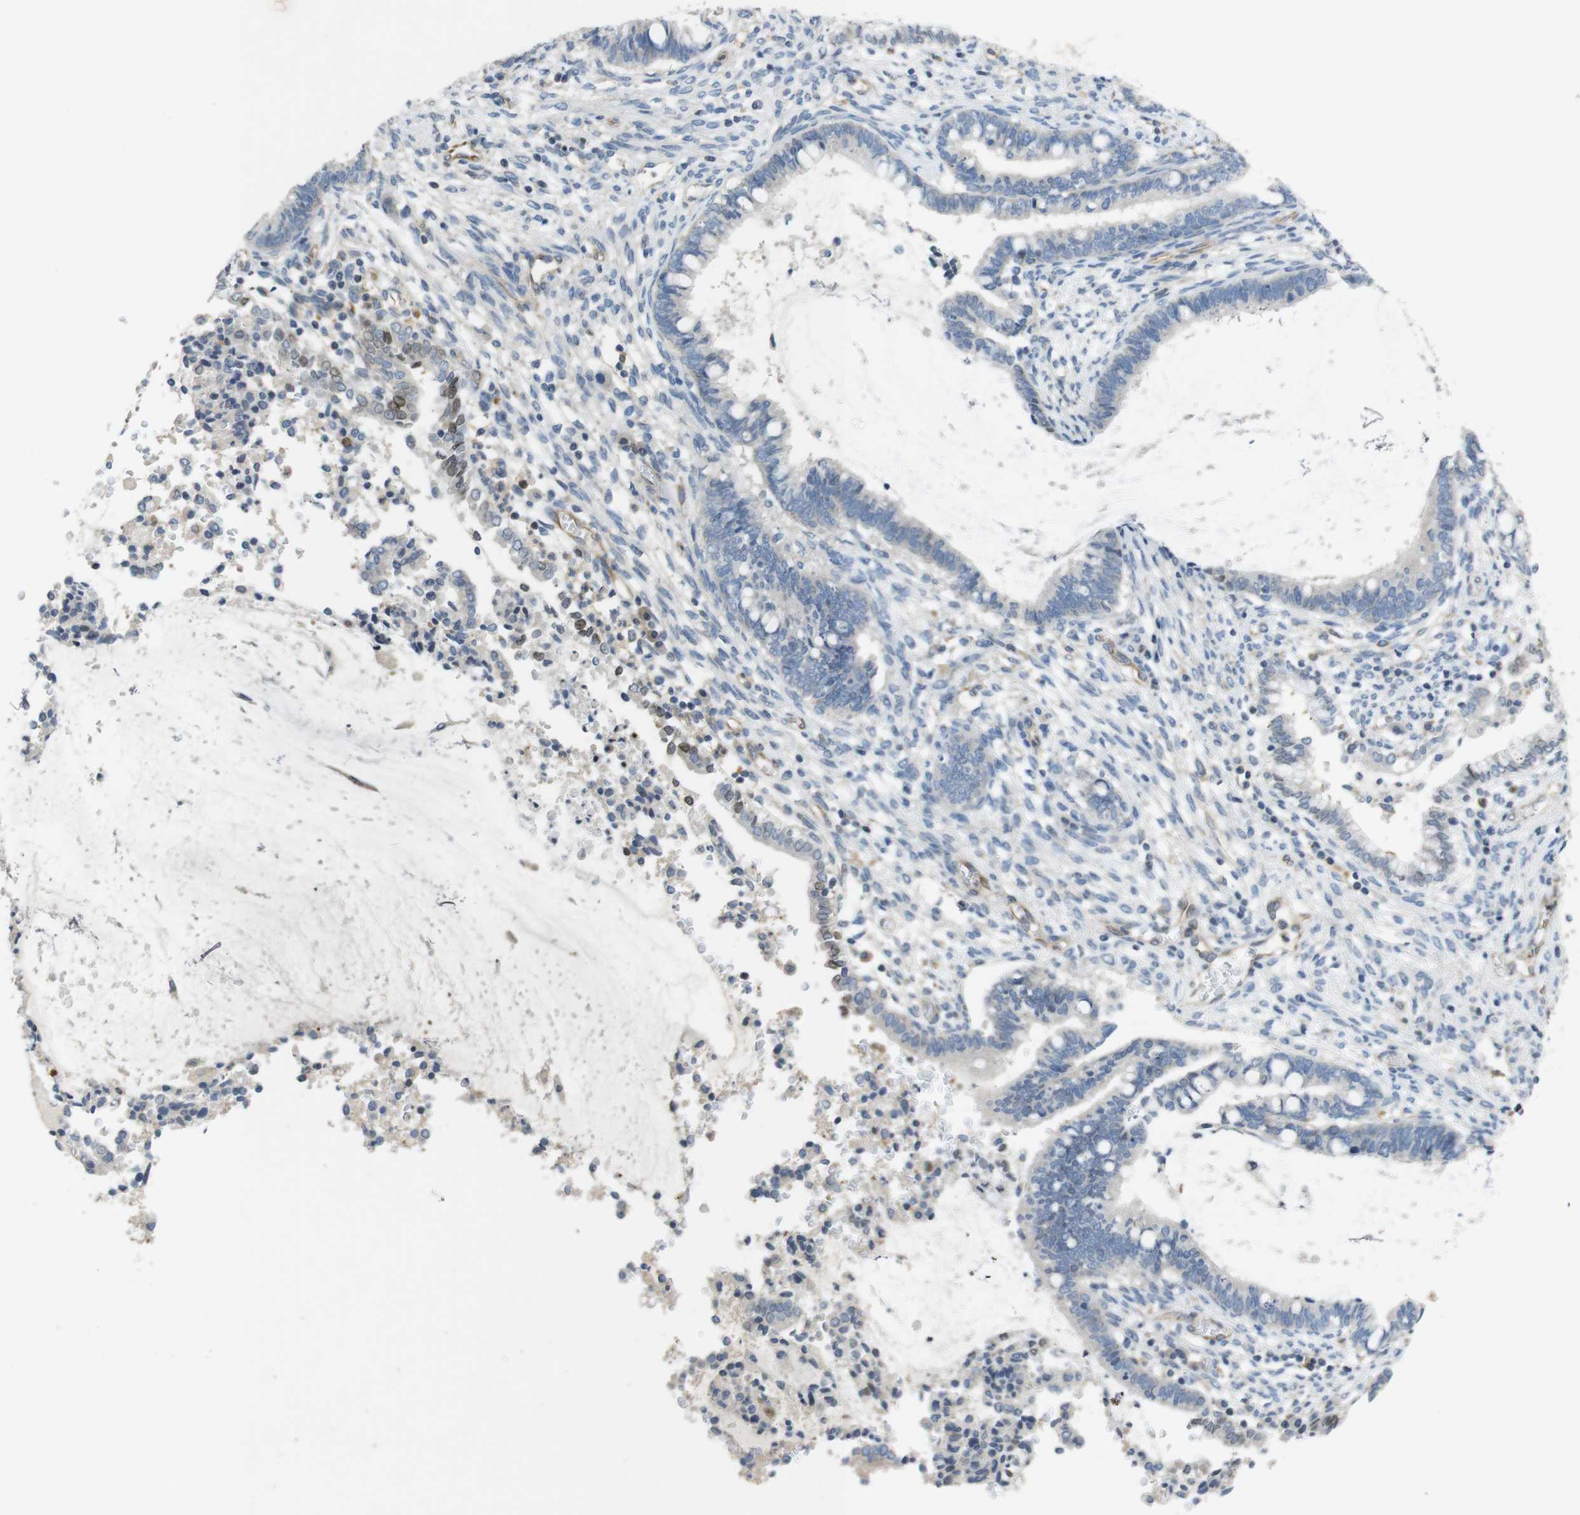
{"staining": {"intensity": "negative", "quantity": "none", "location": "none"}, "tissue": "cervical cancer", "cell_type": "Tumor cells", "image_type": "cancer", "snomed": [{"axis": "morphology", "description": "Adenocarcinoma, NOS"}, {"axis": "topography", "description": "Cervix"}], "caption": "Tumor cells are negative for brown protein staining in cervical cancer (adenocarcinoma). (Stains: DAB immunohistochemistry with hematoxylin counter stain, Microscopy: brightfield microscopy at high magnification).", "gene": "PCDH10", "patient": {"sex": "female", "age": 44}}